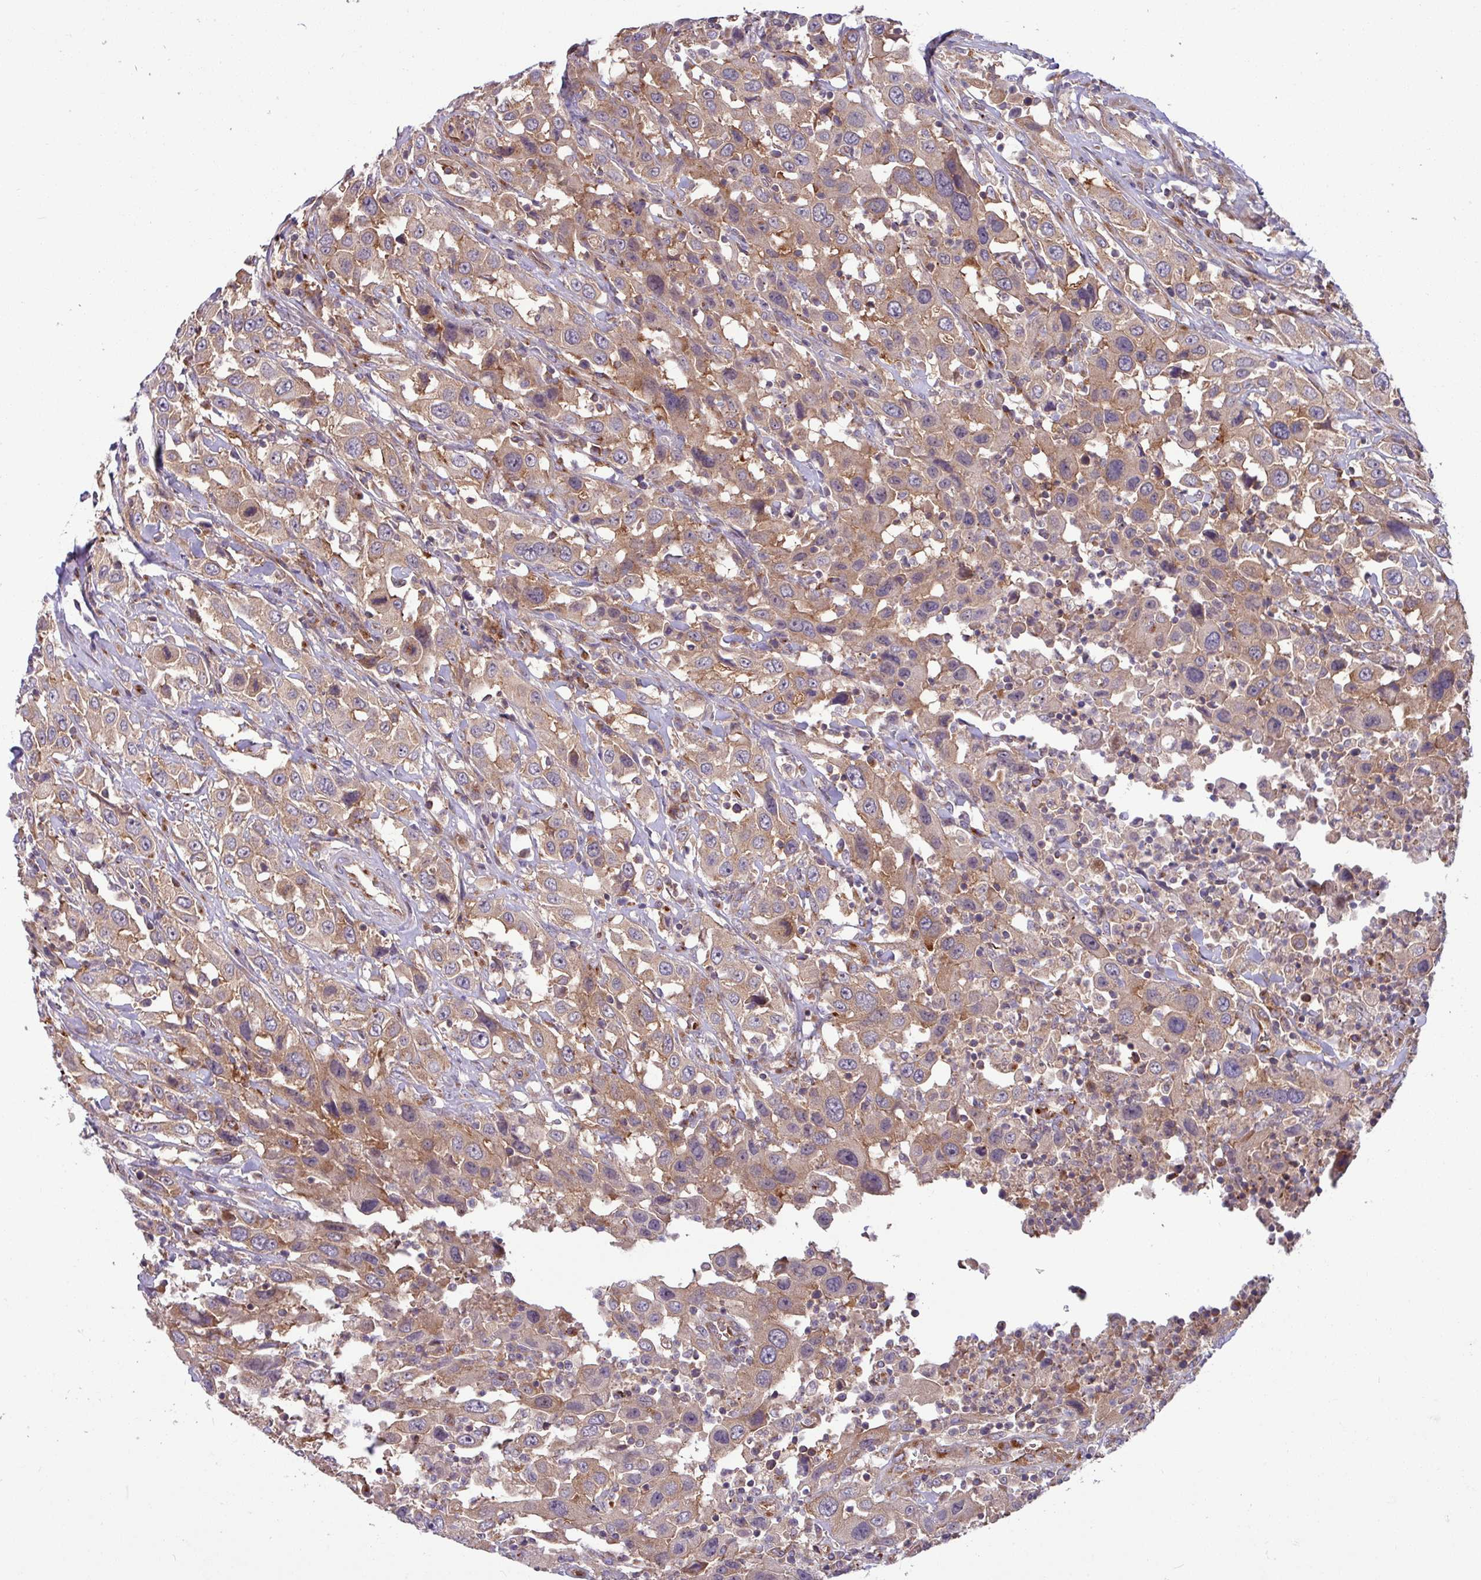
{"staining": {"intensity": "moderate", "quantity": ">75%", "location": "cytoplasmic/membranous"}, "tissue": "urothelial cancer", "cell_type": "Tumor cells", "image_type": "cancer", "snomed": [{"axis": "morphology", "description": "Urothelial carcinoma, High grade"}, {"axis": "topography", "description": "Urinary bladder"}], "caption": "High-grade urothelial carcinoma stained with DAB immunohistochemistry shows medium levels of moderate cytoplasmic/membranous positivity in about >75% of tumor cells.", "gene": "LSM12", "patient": {"sex": "male", "age": 61}}